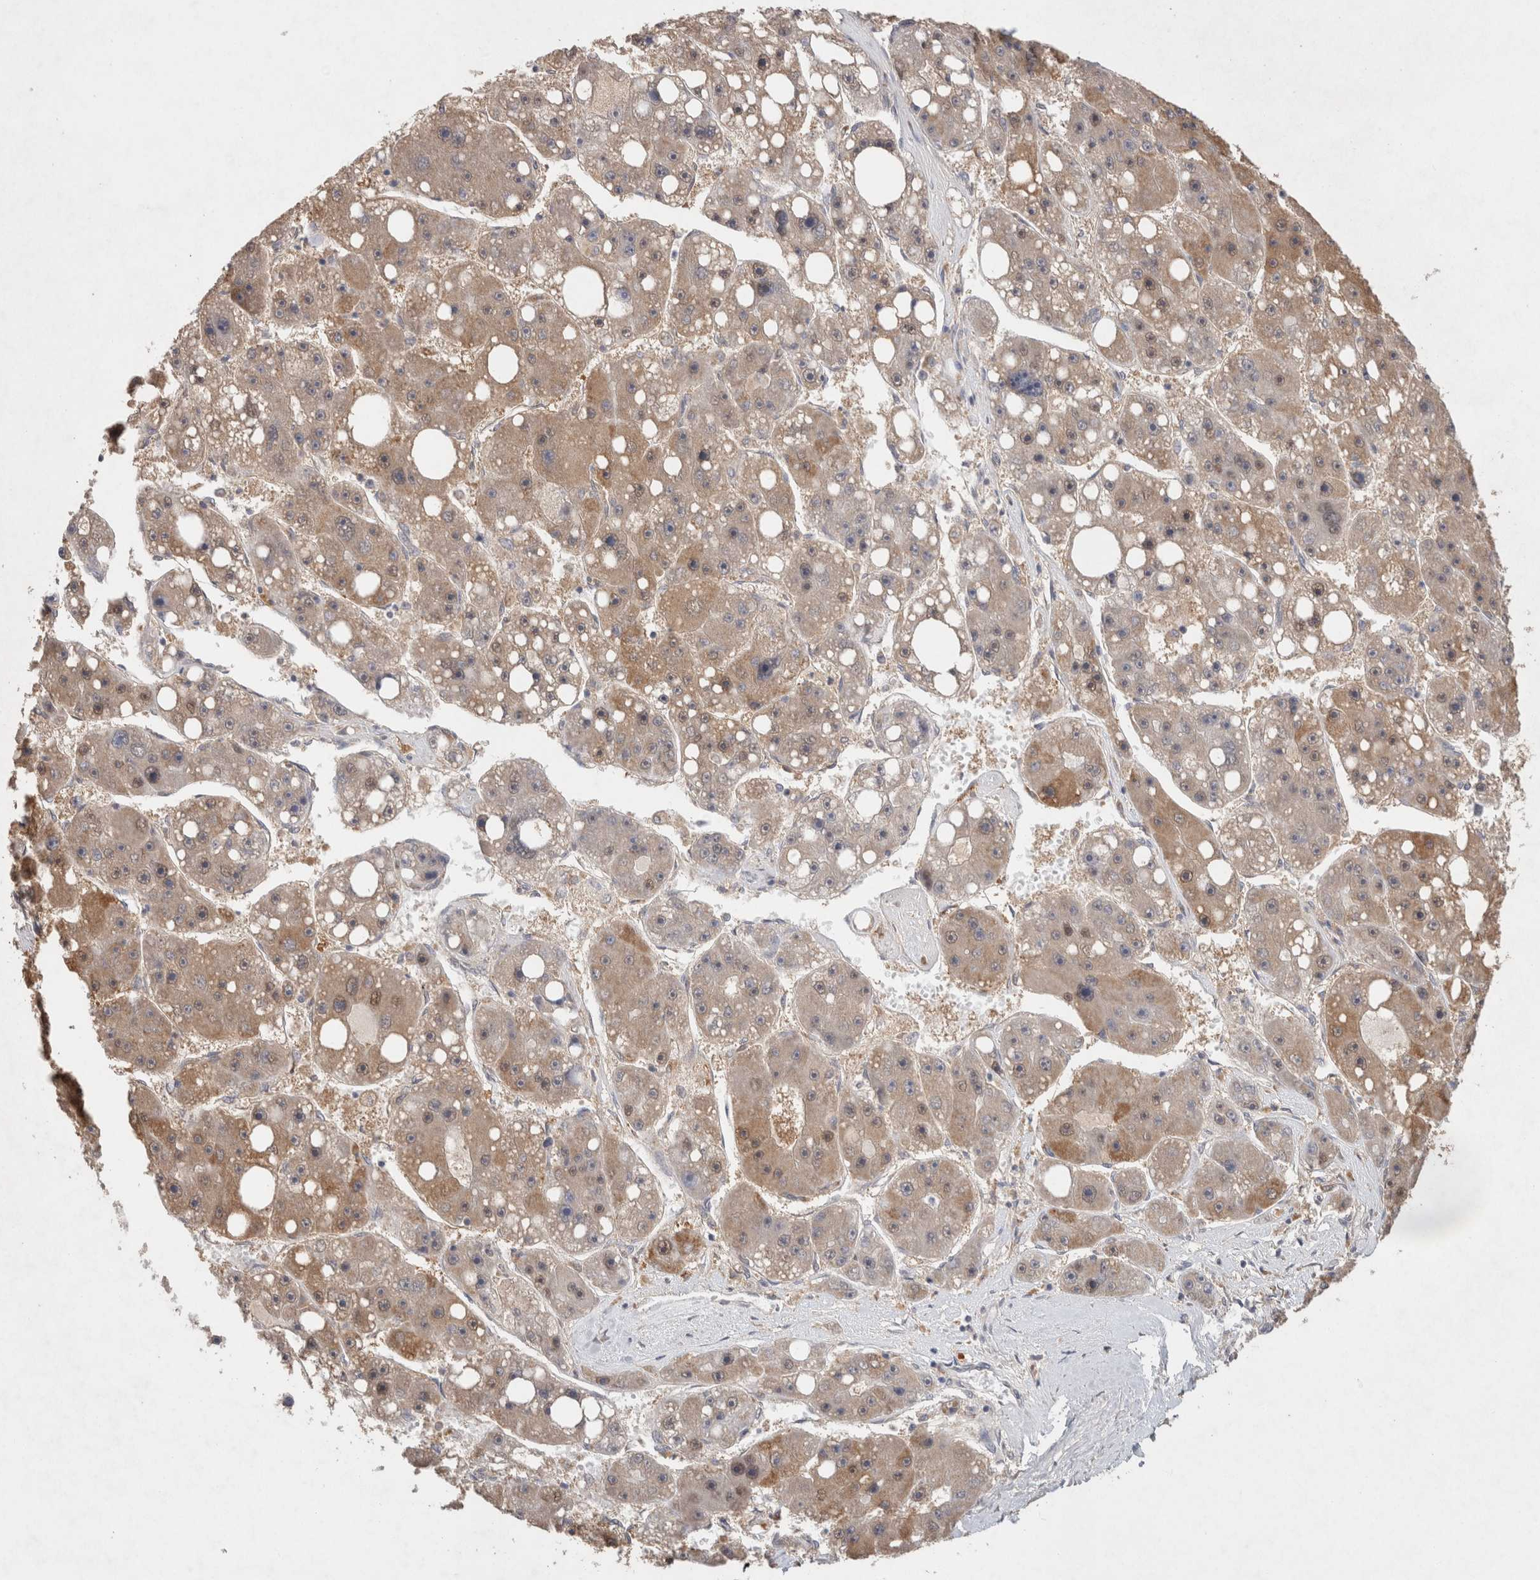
{"staining": {"intensity": "weak", "quantity": ">75%", "location": "cytoplasmic/membranous"}, "tissue": "liver cancer", "cell_type": "Tumor cells", "image_type": "cancer", "snomed": [{"axis": "morphology", "description": "Carcinoma, Hepatocellular, NOS"}, {"axis": "topography", "description": "Liver"}], "caption": "IHC histopathology image of neoplastic tissue: liver hepatocellular carcinoma stained using IHC shows low levels of weak protein expression localized specifically in the cytoplasmic/membranous of tumor cells, appearing as a cytoplasmic/membranous brown color.", "gene": "RAB14", "patient": {"sex": "female", "age": 61}}